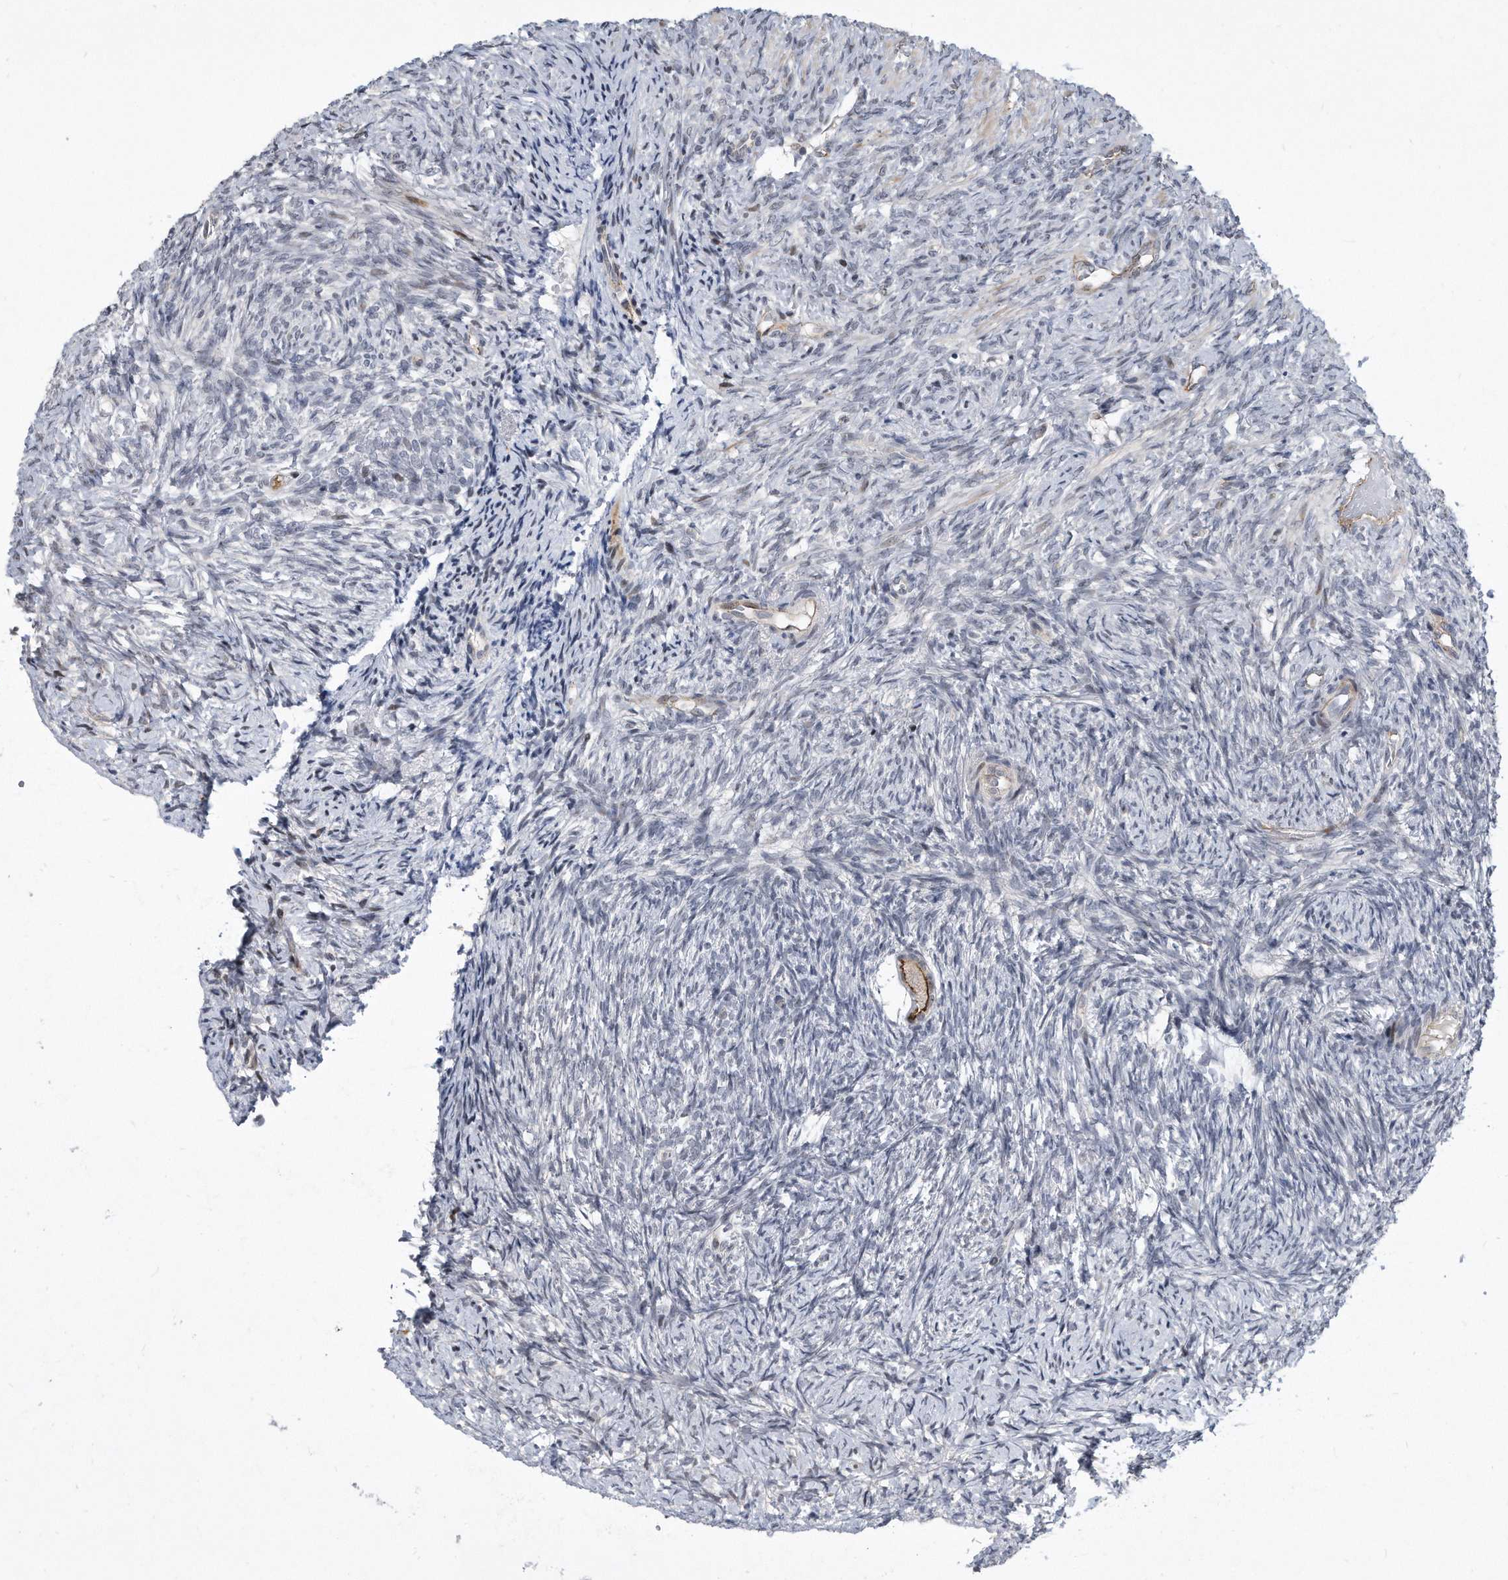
{"staining": {"intensity": "moderate", "quantity": ">75%", "location": "cytoplasmic/membranous"}, "tissue": "ovary", "cell_type": "Follicle cells", "image_type": "normal", "snomed": [{"axis": "morphology", "description": "Normal tissue, NOS"}, {"axis": "topography", "description": "Ovary"}], "caption": "Moderate cytoplasmic/membranous expression is seen in approximately >75% of follicle cells in unremarkable ovary.", "gene": "PGBD2", "patient": {"sex": "female", "age": 41}}